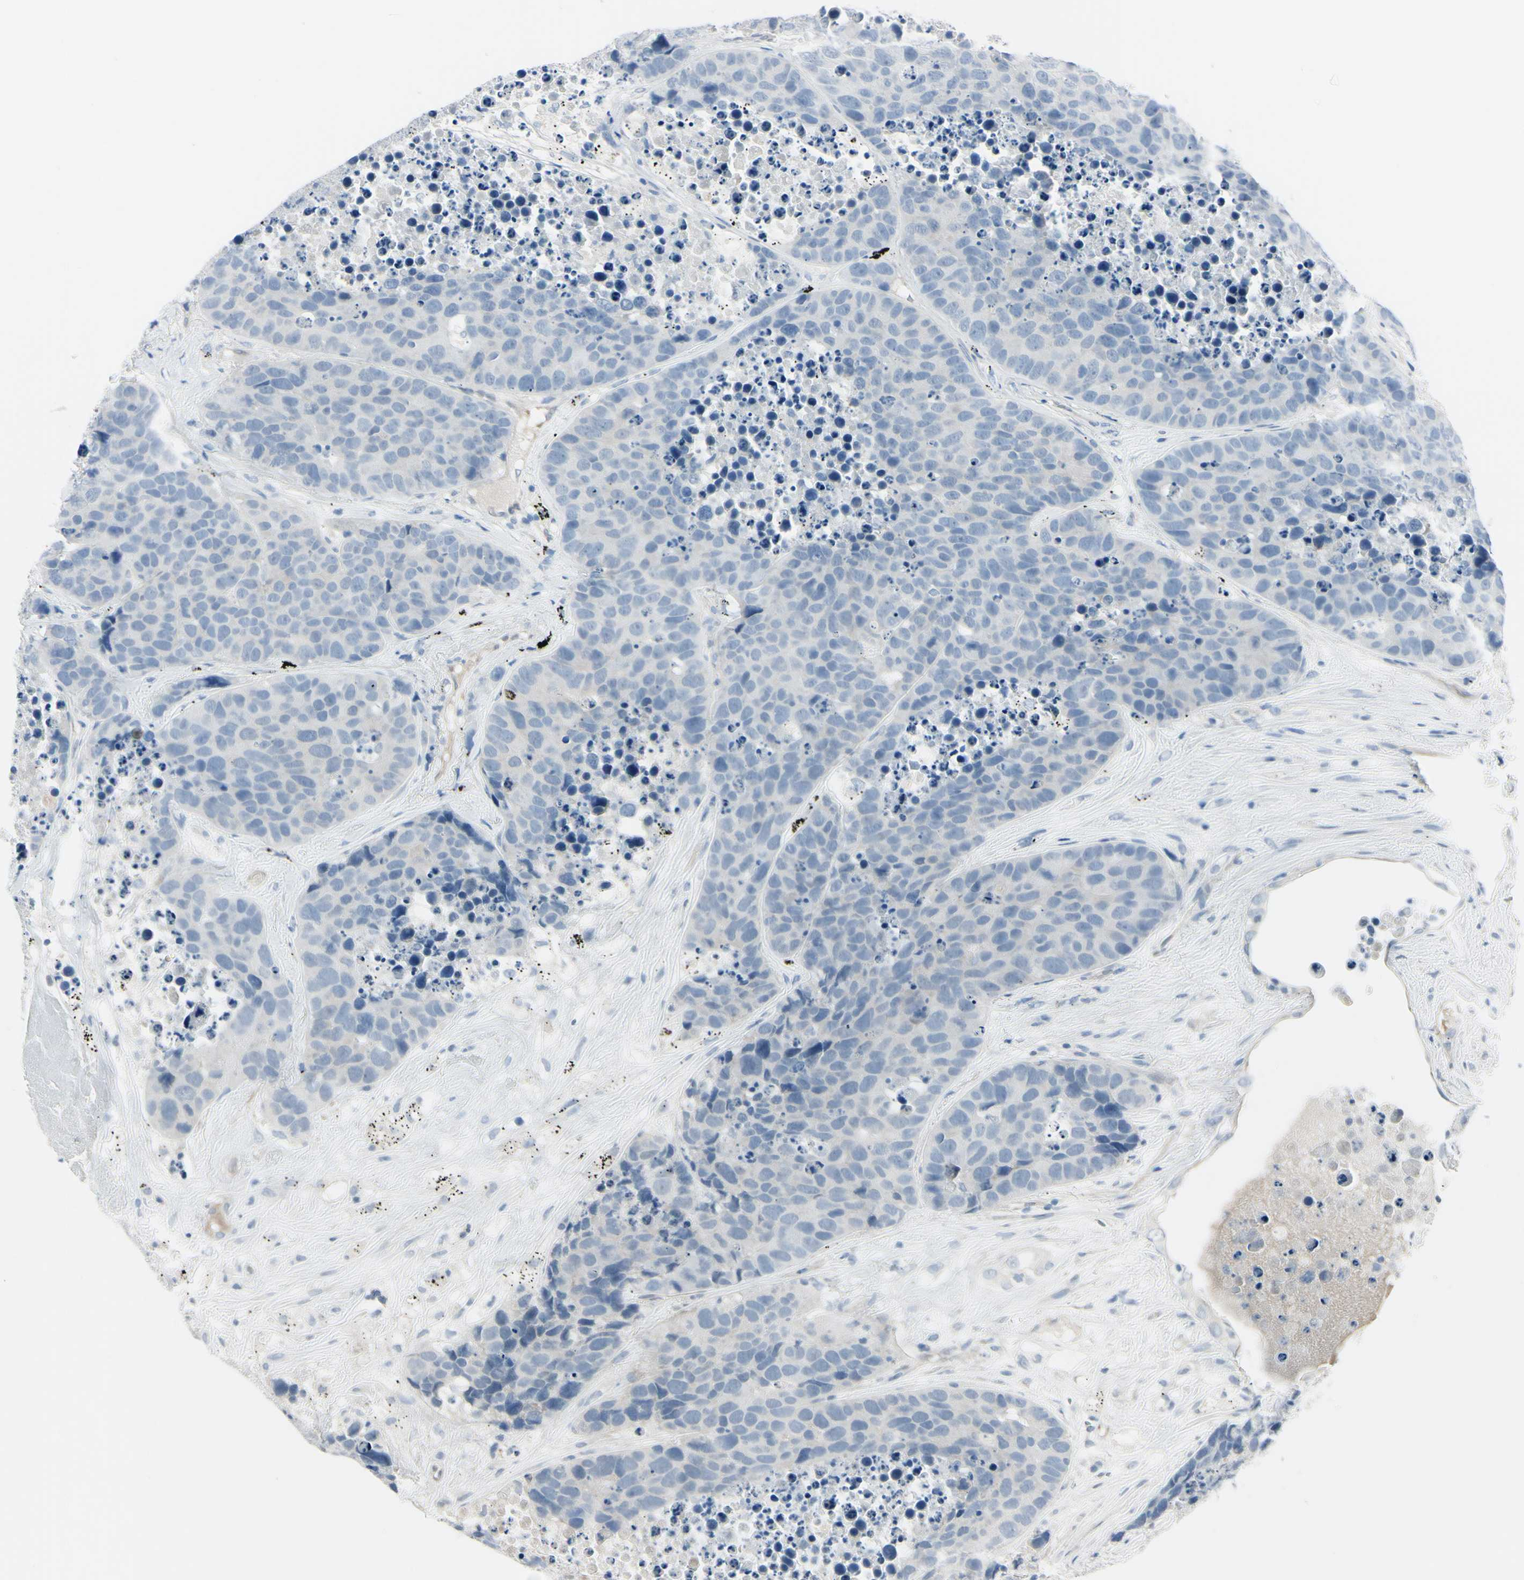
{"staining": {"intensity": "negative", "quantity": "none", "location": "none"}, "tissue": "carcinoid", "cell_type": "Tumor cells", "image_type": "cancer", "snomed": [{"axis": "morphology", "description": "Carcinoid, malignant, NOS"}, {"axis": "topography", "description": "Lung"}], "caption": "DAB (3,3'-diaminobenzidine) immunohistochemical staining of human carcinoid shows no significant positivity in tumor cells.", "gene": "ASB9", "patient": {"sex": "male", "age": 60}}